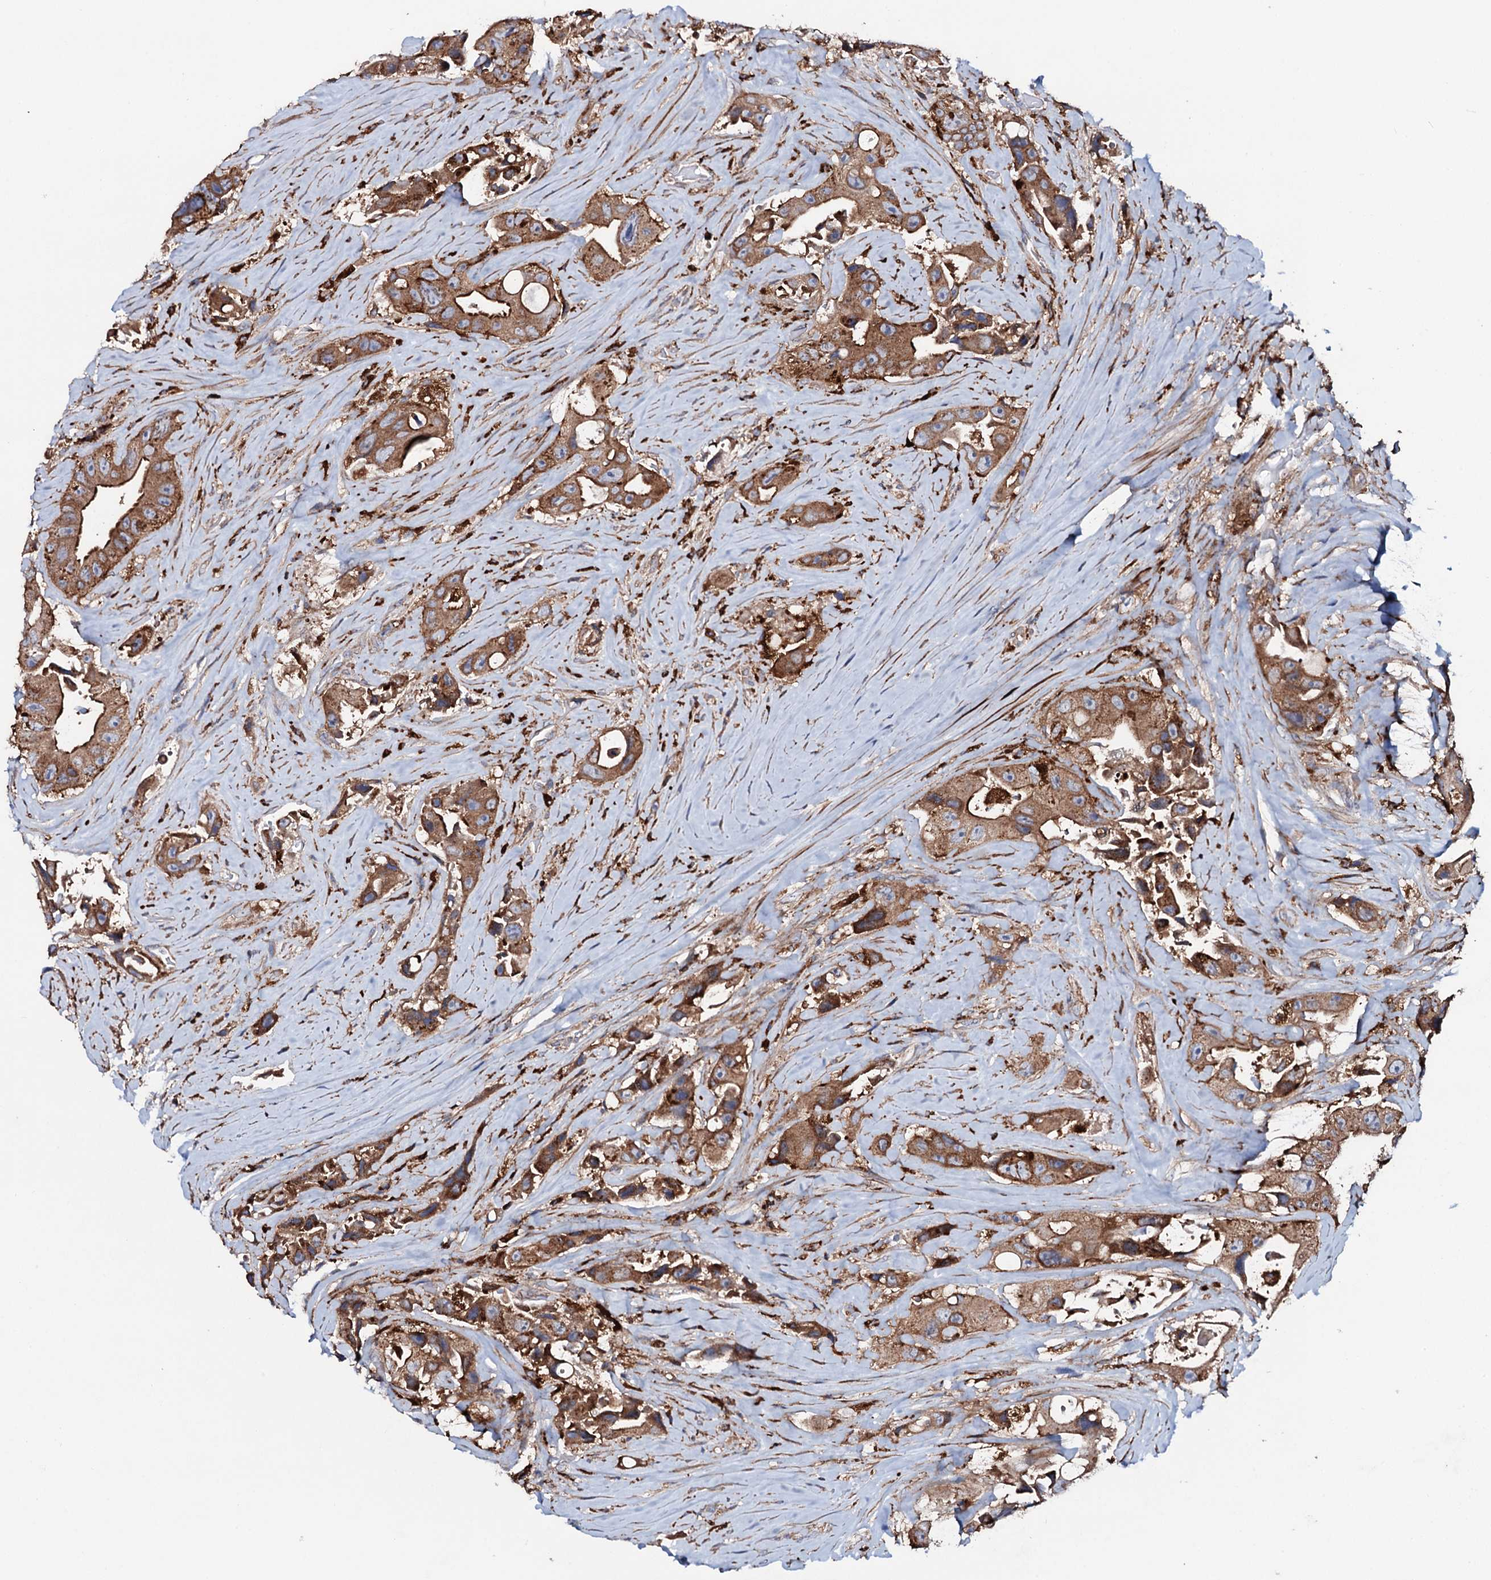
{"staining": {"intensity": "moderate", "quantity": ">75%", "location": "cytoplasmic/membranous"}, "tissue": "colorectal cancer", "cell_type": "Tumor cells", "image_type": "cancer", "snomed": [{"axis": "morphology", "description": "Adenocarcinoma, NOS"}, {"axis": "topography", "description": "Colon"}], "caption": "Immunohistochemical staining of human colorectal adenocarcinoma demonstrates moderate cytoplasmic/membranous protein expression in approximately >75% of tumor cells.", "gene": "P2RX4", "patient": {"sex": "female", "age": 46}}